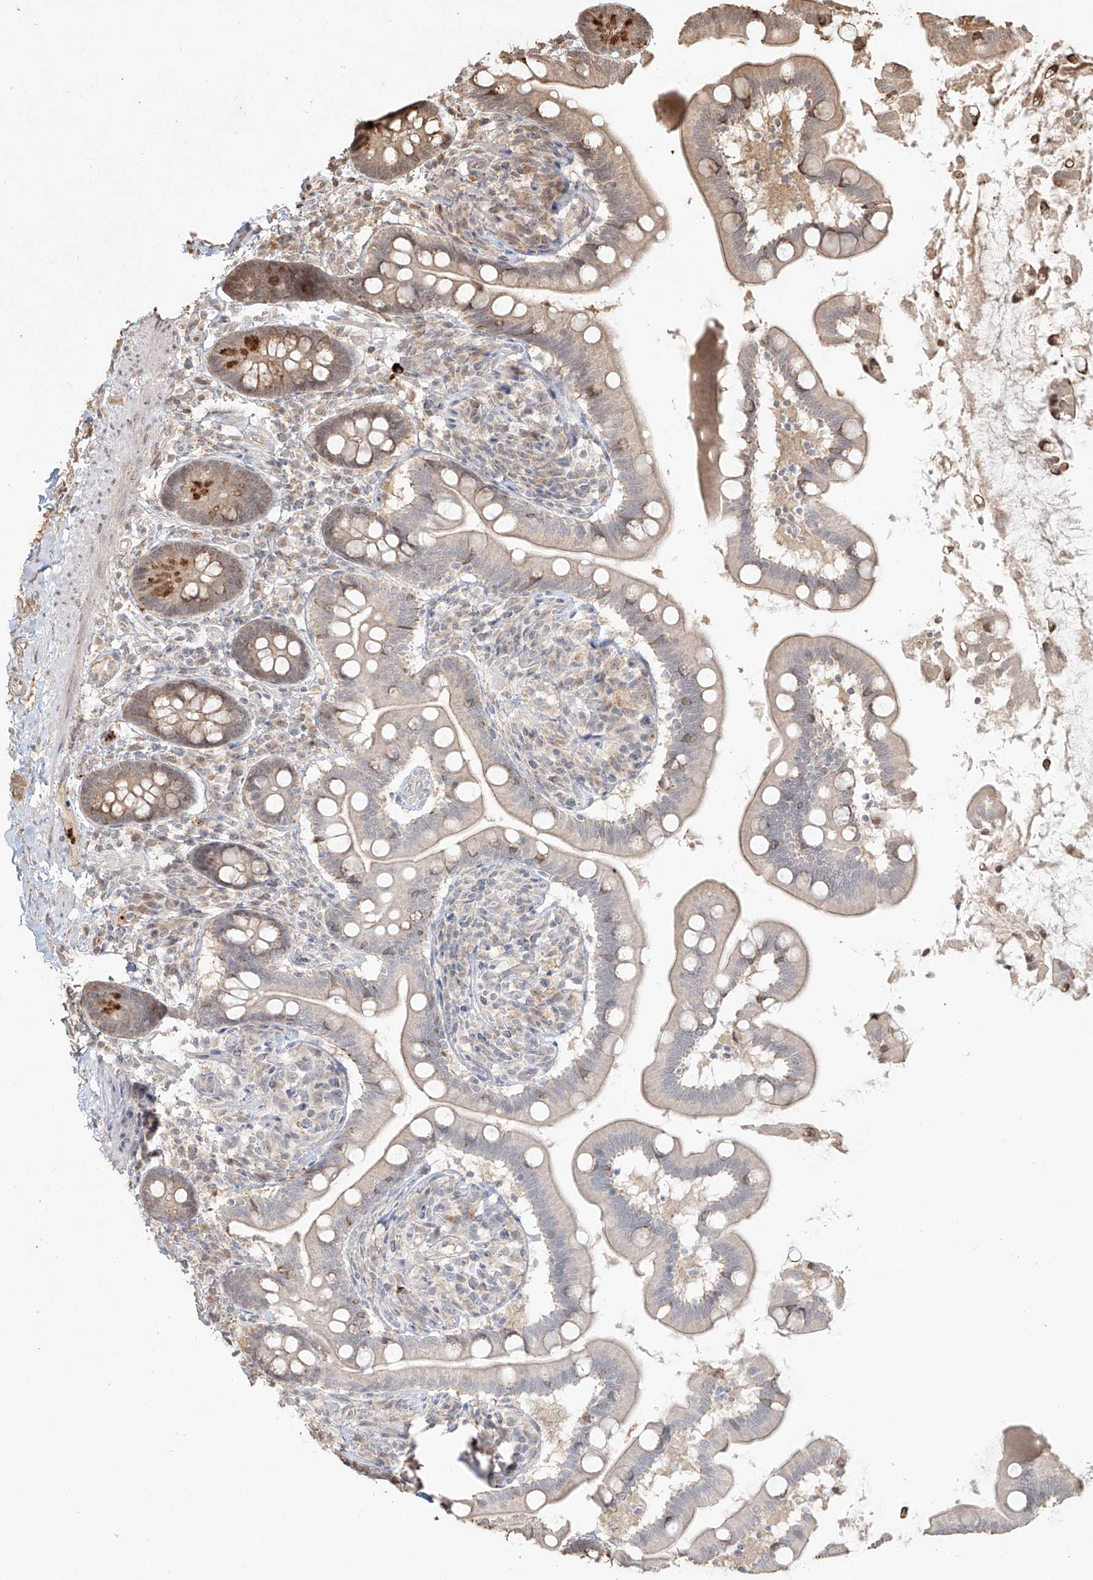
{"staining": {"intensity": "moderate", "quantity": "<25%", "location": "cytoplasmic/membranous"}, "tissue": "small intestine", "cell_type": "Glandular cells", "image_type": "normal", "snomed": [{"axis": "morphology", "description": "Normal tissue, NOS"}, {"axis": "topography", "description": "Small intestine"}], "caption": "Moderate cytoplasmic/membranous positivity is present in about <25% of glandular cells in benign small intestine. (DAB IHC with brightfield microscopy, high magnification).", "gene": "UBE2K", "patient": {"sex": "female", "age": 64}}